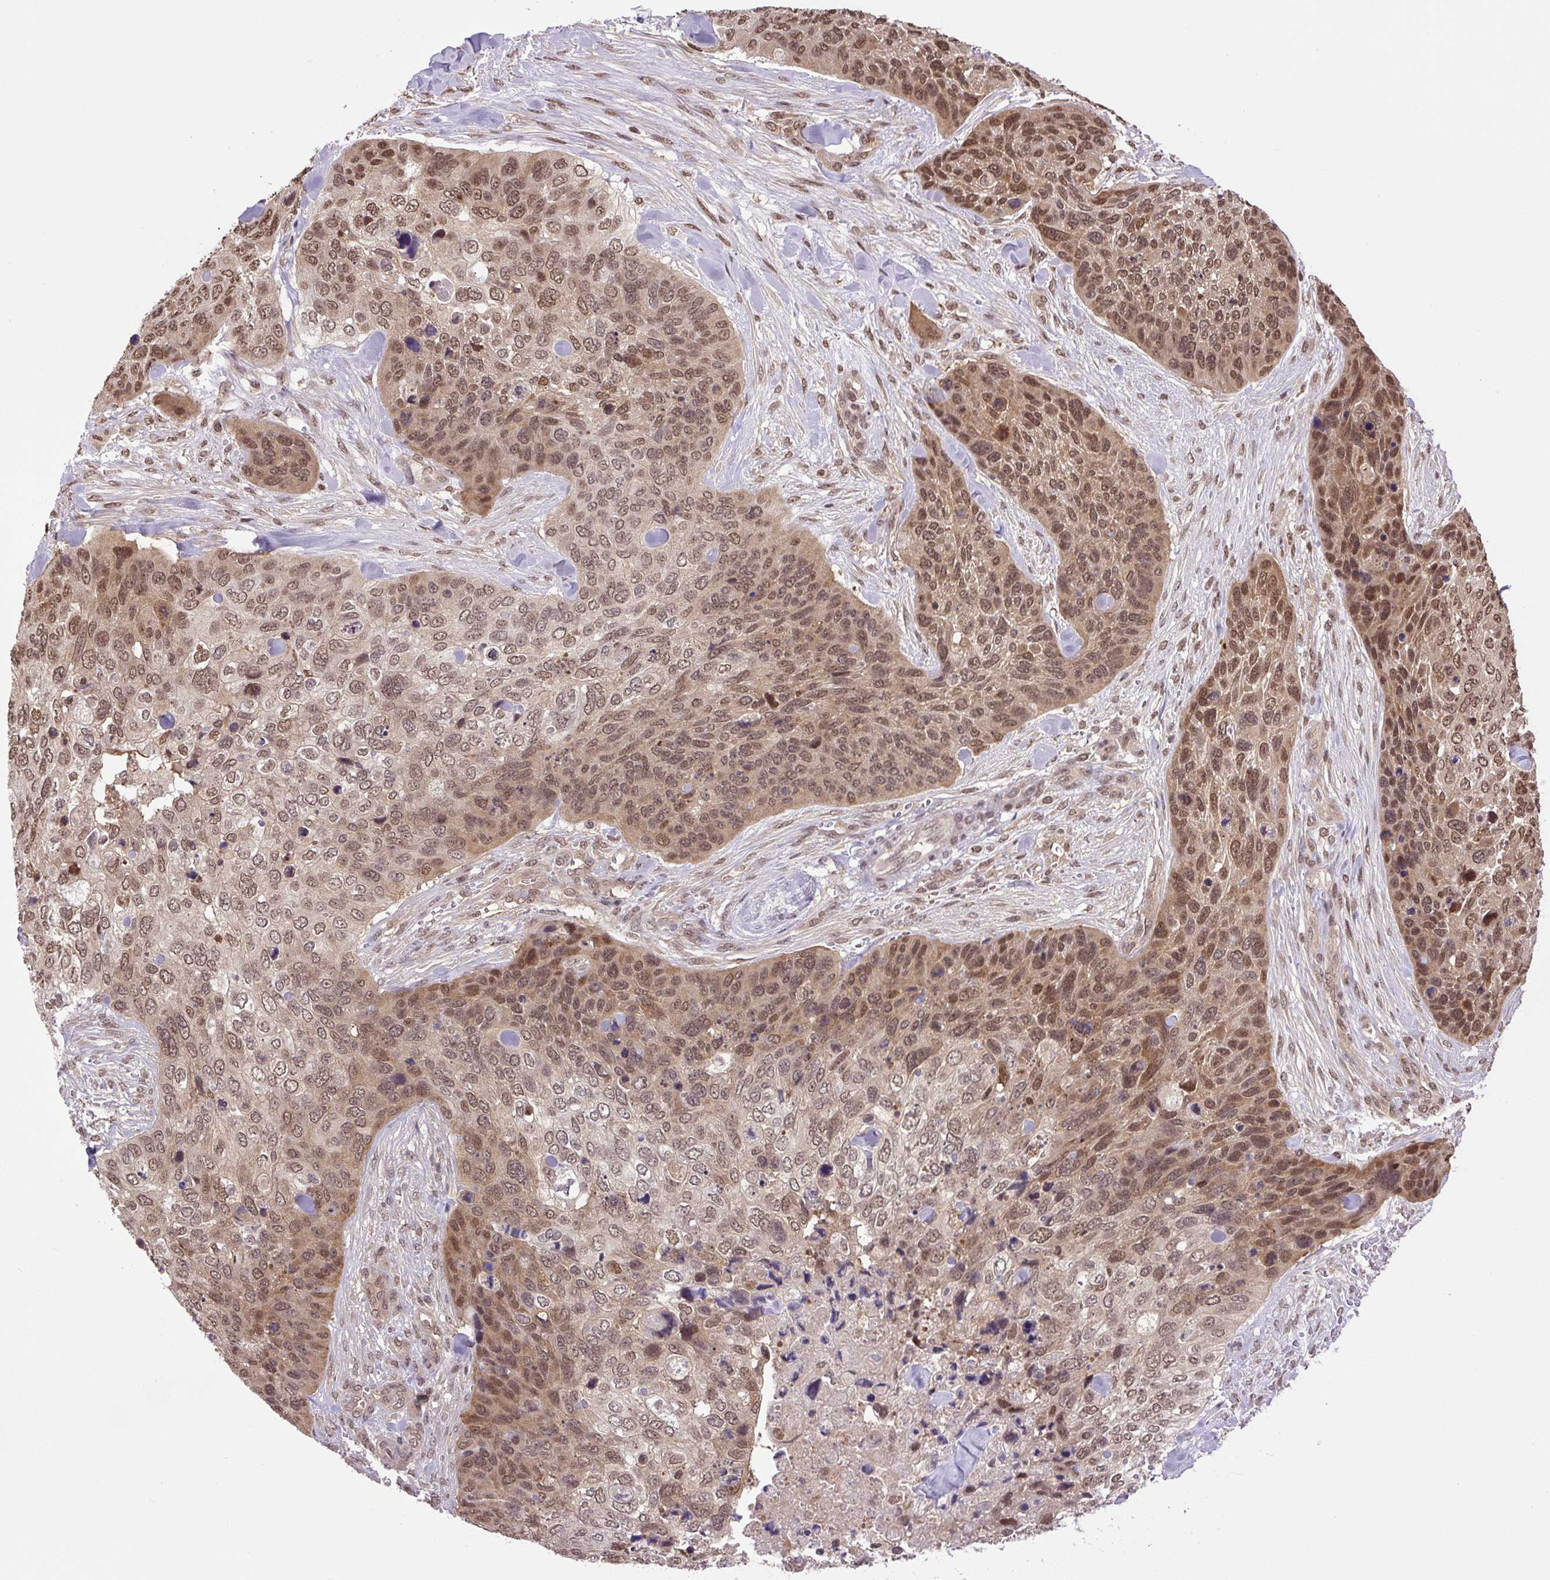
{"staining": {"intensity": "moderate", "quantity": ">75%", "location": "nuclear"}, "tissue": "skin cancer", "cell_type": "Tumor cells", "image_type": "cancer", "snomed": [{"axis": "morphology", "description": "Basal cell carcinoma"}, {"axis": "topography", "description": "Skin"}], "caption": "This image reveals immunohistochemistry (IHC) staining of human skin cancer (basal cell carcinoma), with medium moderate nuclear staining in about >75% of tumor cells.", "gene": "SGTA", "patient": {"sex": "female", "age": 74}}